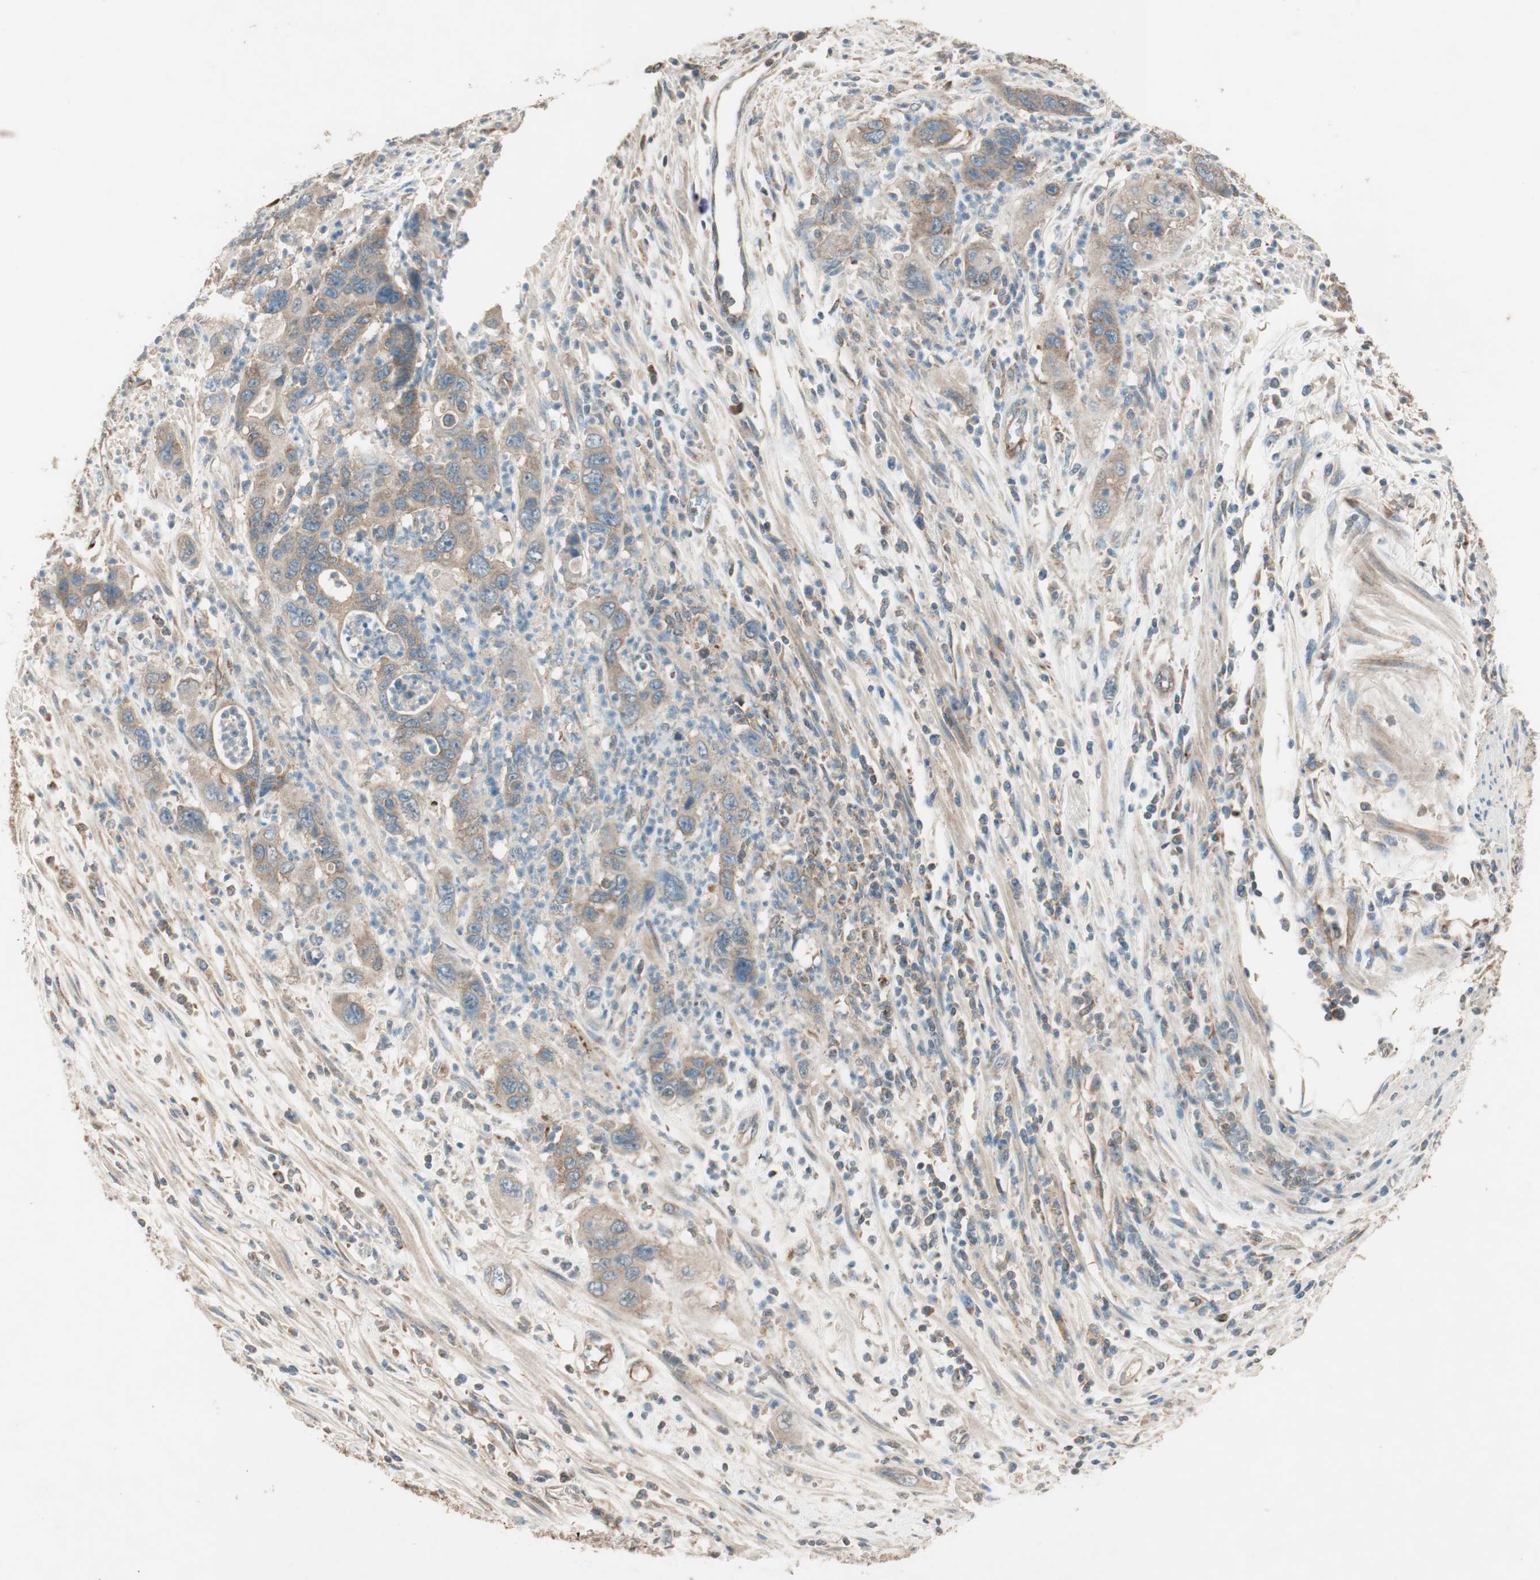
{"staining": {"intensity": "moderate", "quantity": ">75%", "location": "cytoplasmic/membranous"}, "tissue": "pancreatic cancer", "cell_type": "Tumor cells", "image_type": "cancer", "snomed": [{"axis": "morphology", "description": "Adenocarcinoma, NOS"}, {"axis": "topography", "description": "Pancreas"}], "caption": "DAB (3,3'-diaminobenzidine) immunohistochemical staining of pancreatic cancer (adenocarcinoma) reveals moderate cytoplasmic/membranous protein positivity in approximately >75% of tumor cells.", "gene": "CC2D1A", "patient": {"sex": "female", "age": 71}}